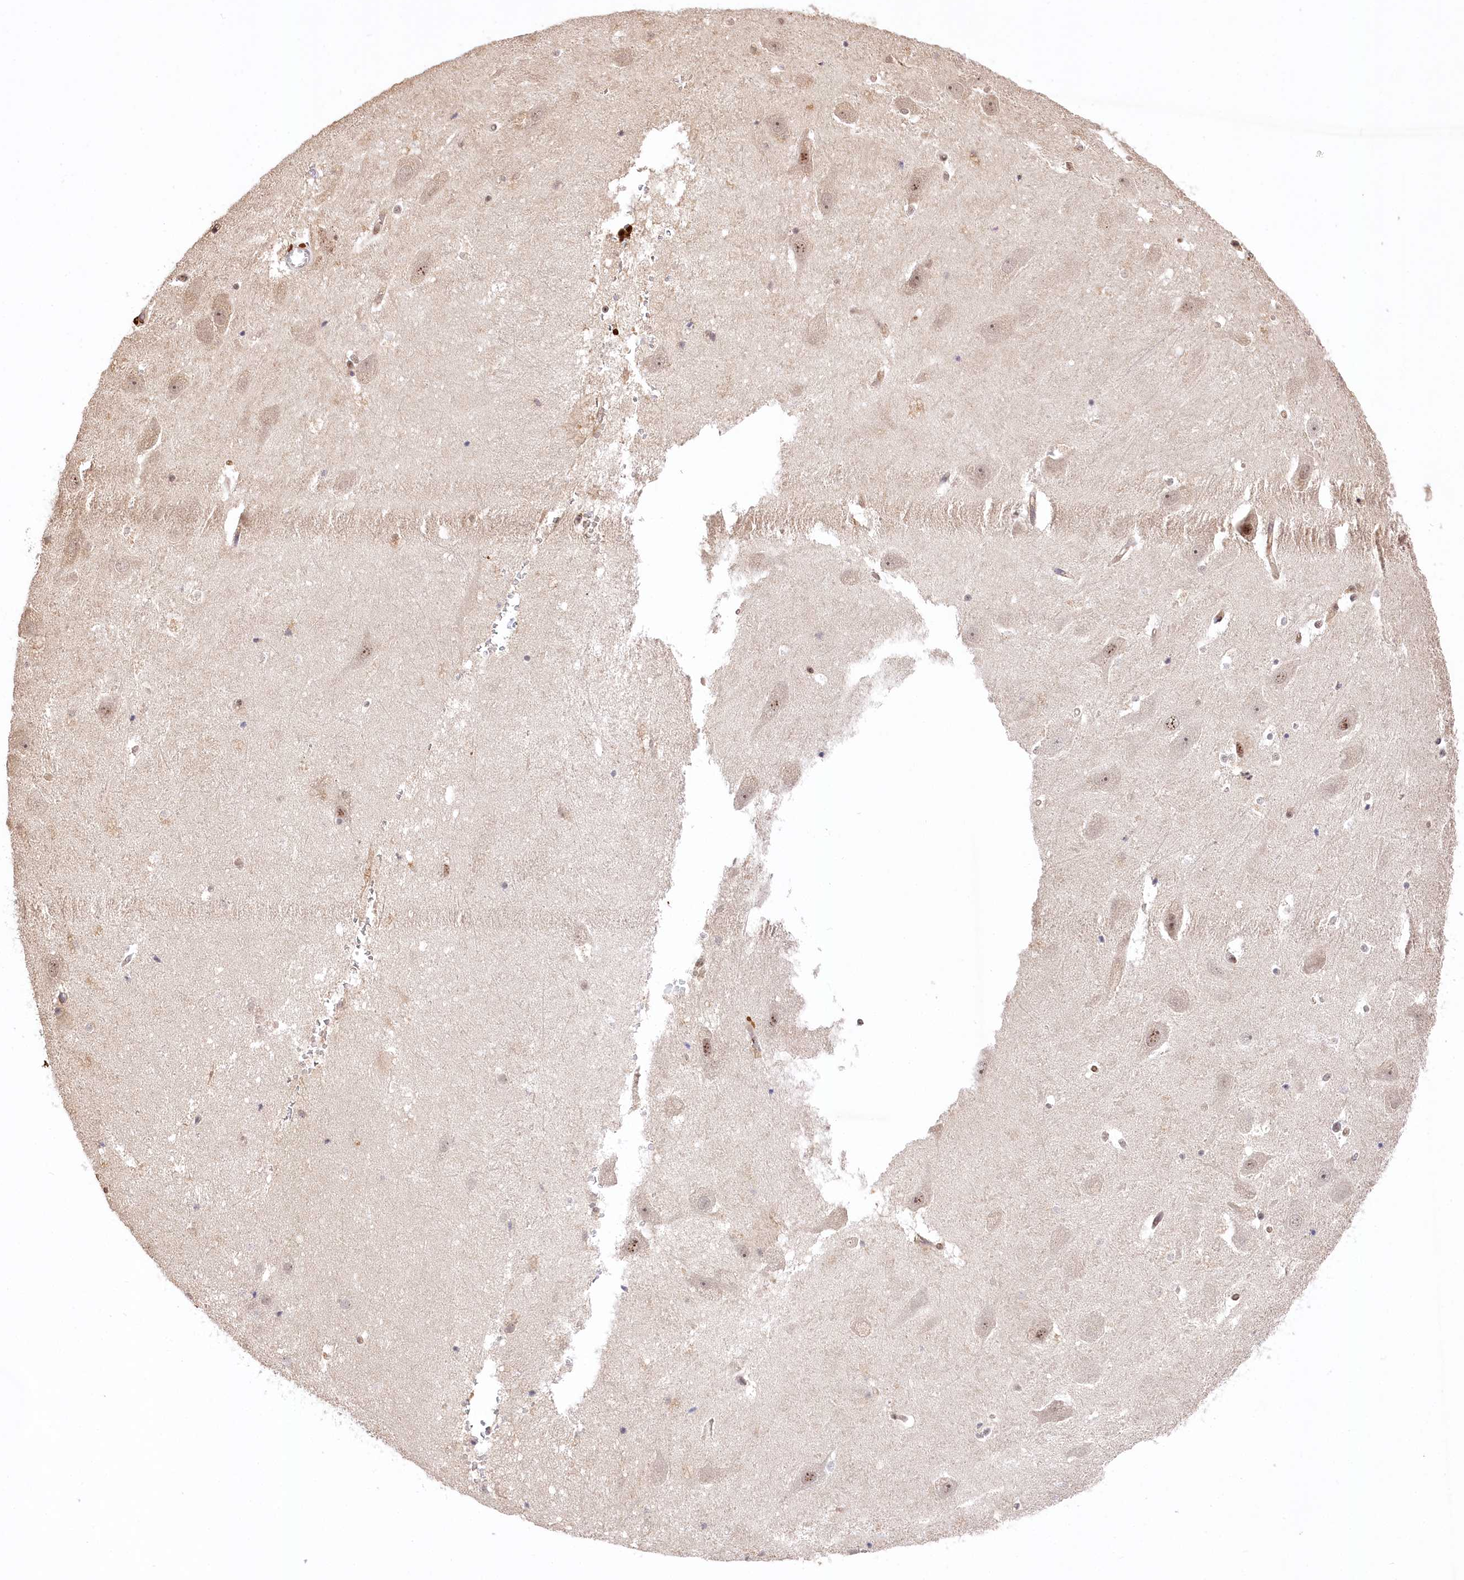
{"staining": {"intensity": "negative", "quantity": "none", "location": "none"}, "tissue": "hippocampus", "cell_type": "Glial cells", "image_type": "normal", "snomed": [{"axis": "morphology", "description": "Normal tissue, NOS"}, {"axis": "topography", "description": "Hippocampus"}], "caption": "This is an IHC histopathology image of benign hippocampus. There is no positivity in glial cells.", "gene": "PYROXD1", "patient": {"sex": "female", "age": 52}}